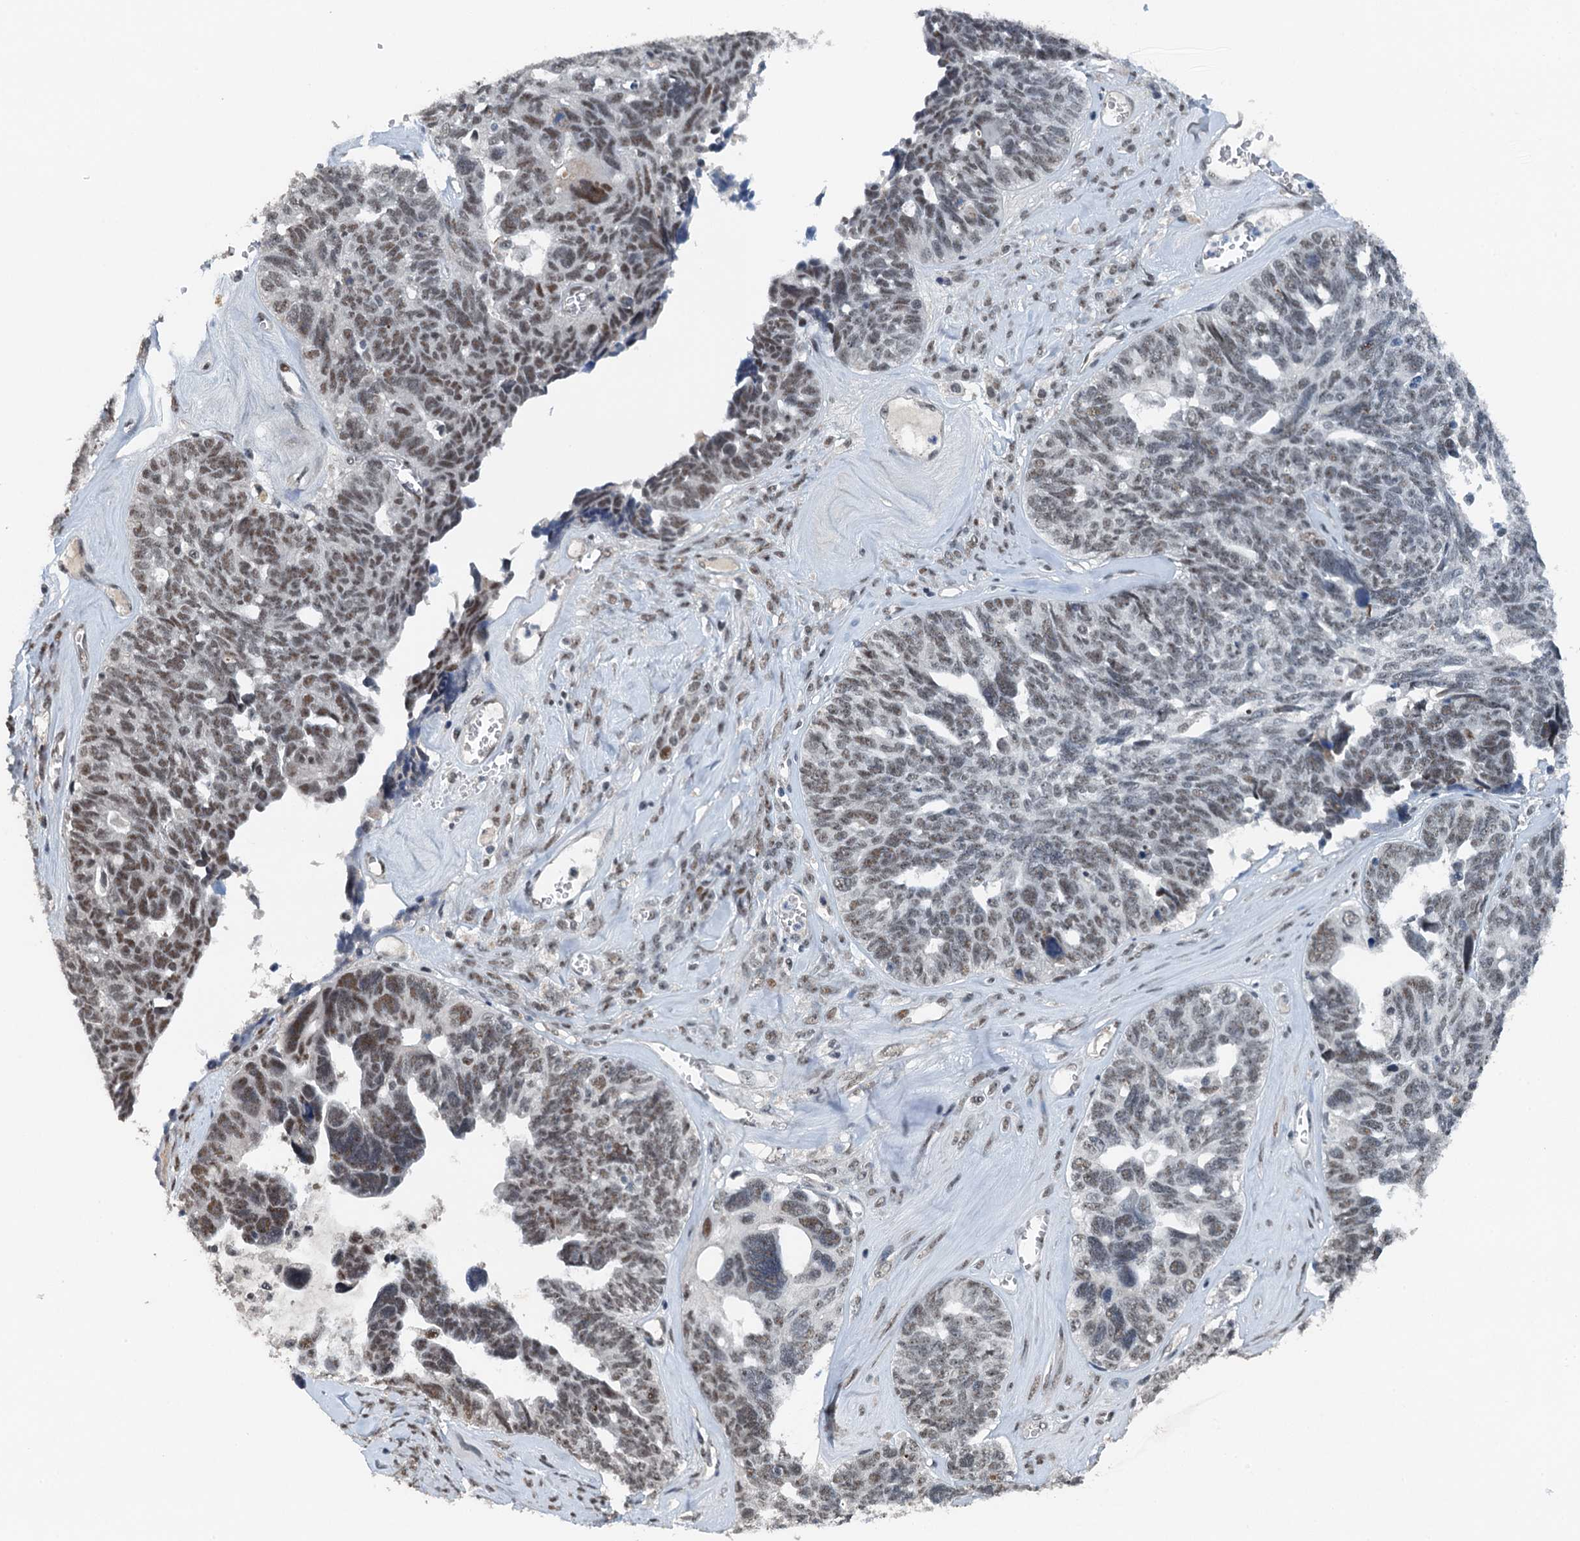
{"staining": {"intensity": "moderate", "quantity": "25%-75%", "location": "nuclear"}, "tissue": "ovarian cancer", "cell_type": "Tumor cells", "image_type": "cancer", "snomed": [{"axis": "morphology", "description": "Cystadenocarcinoma, serous, NOS"}, {"axis": "topography", "description": "Ovary"}], "caption": "Immunohistochemistry (IHC) micrograph of ovarian serous cystadenocarcinoma stained for a protein (brown), which displays medium levels of moderate nuclear expression in approximately 25%-75% of tumor cells.", "gene": "MTA3", "patient": {"sex": "female", "age": 79}}